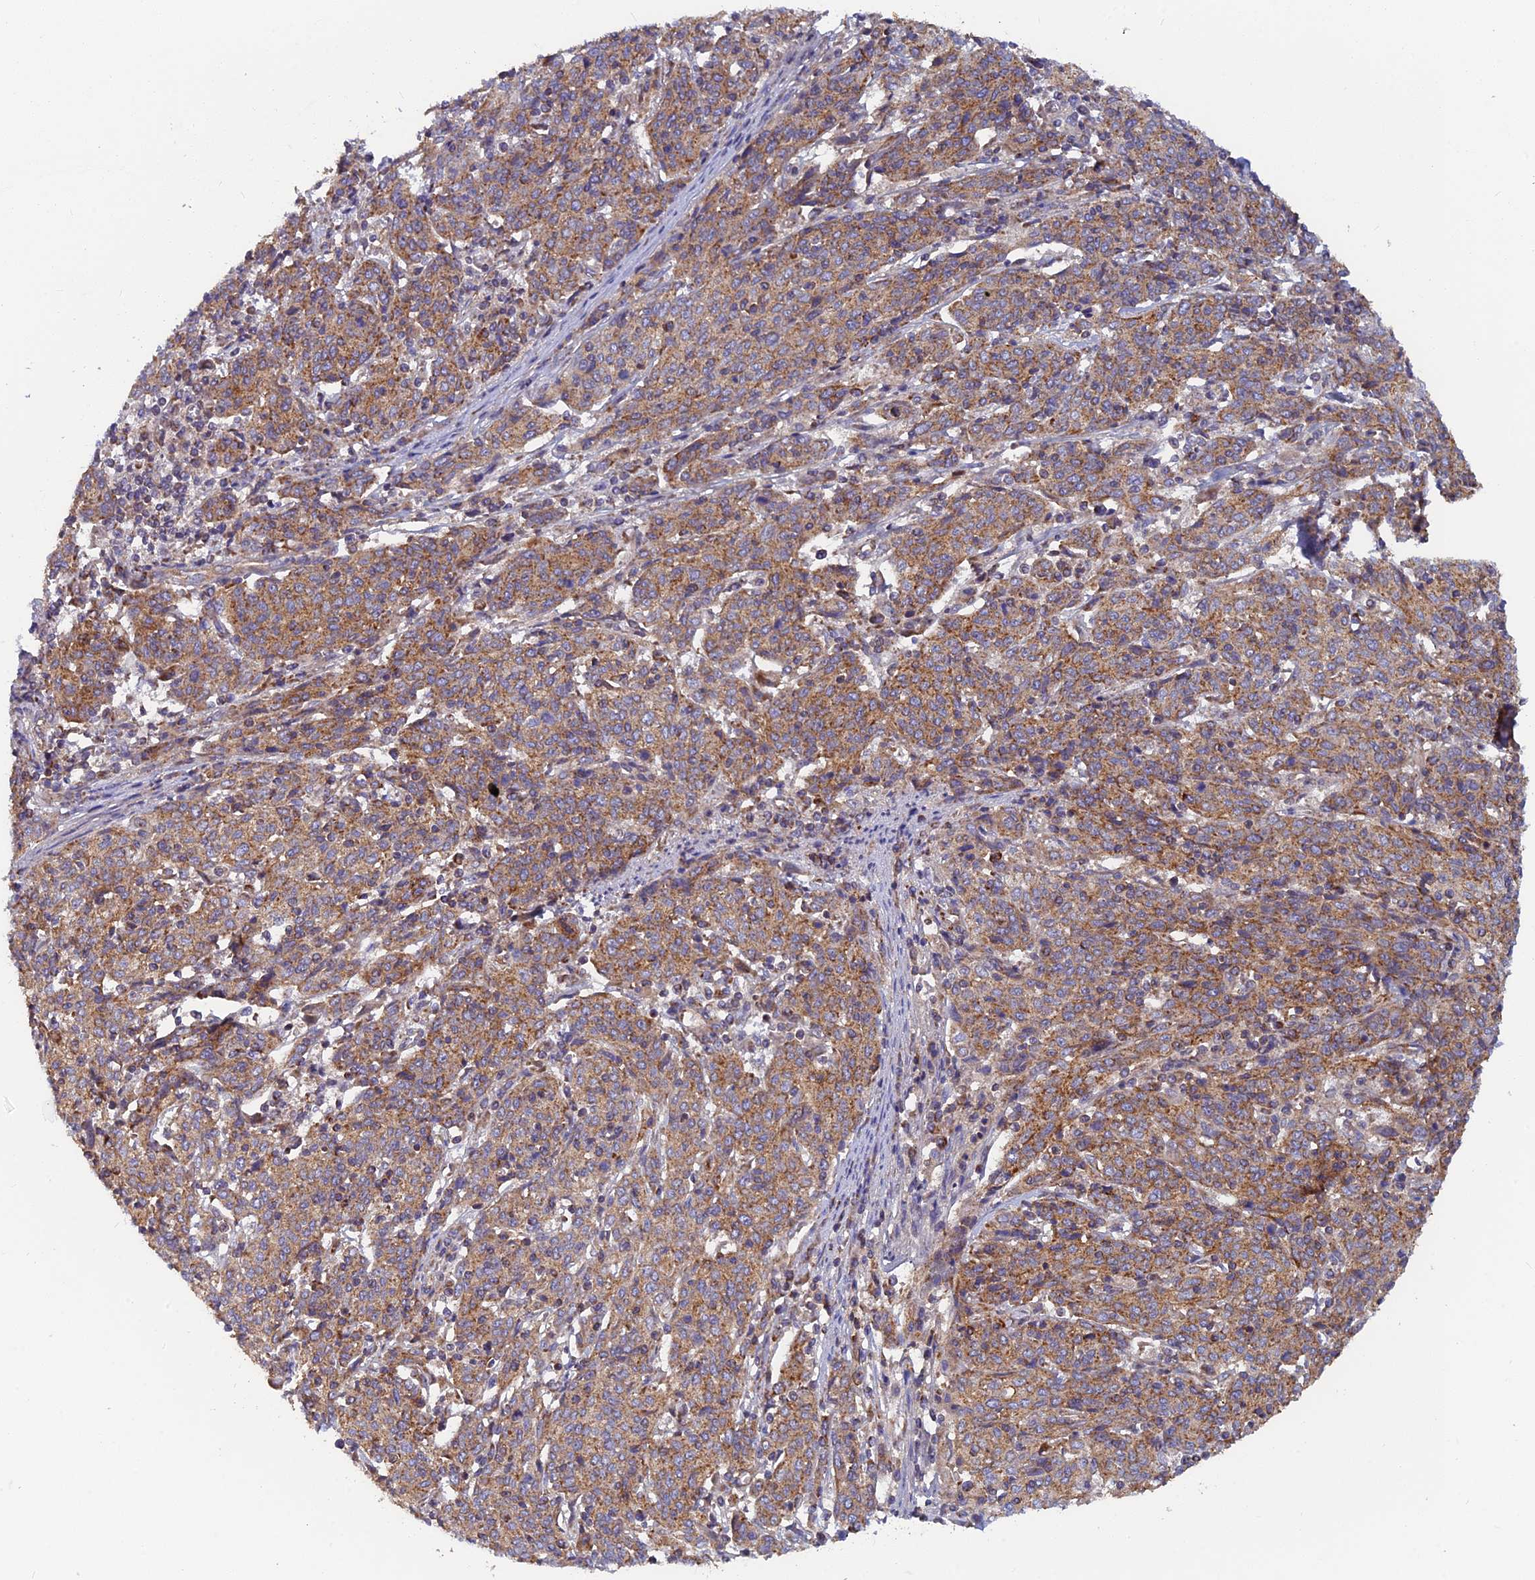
{"staining": {"intensity": "moderate", "quantity": ">75%", "location": "cytoplasmic/membranous"}, "tissue": "cervical cancer", "cell_type": "Tumor cells", "image_type": "cancer", "snomed": [{"axis": "morphology", "description": "Squamous cell carcinoma, NOS"}, {"axis": "topography", "description": "Cervix"}], "caption": "This is an image of immunohistochemistry staining of cervical cancer (squamous cell carcinoma), which shows moderate staining in the cytoplasmic/membranous of tumor cells.", "gene": "MRPS9", "patient": {"sex": "female", "age": 67}}